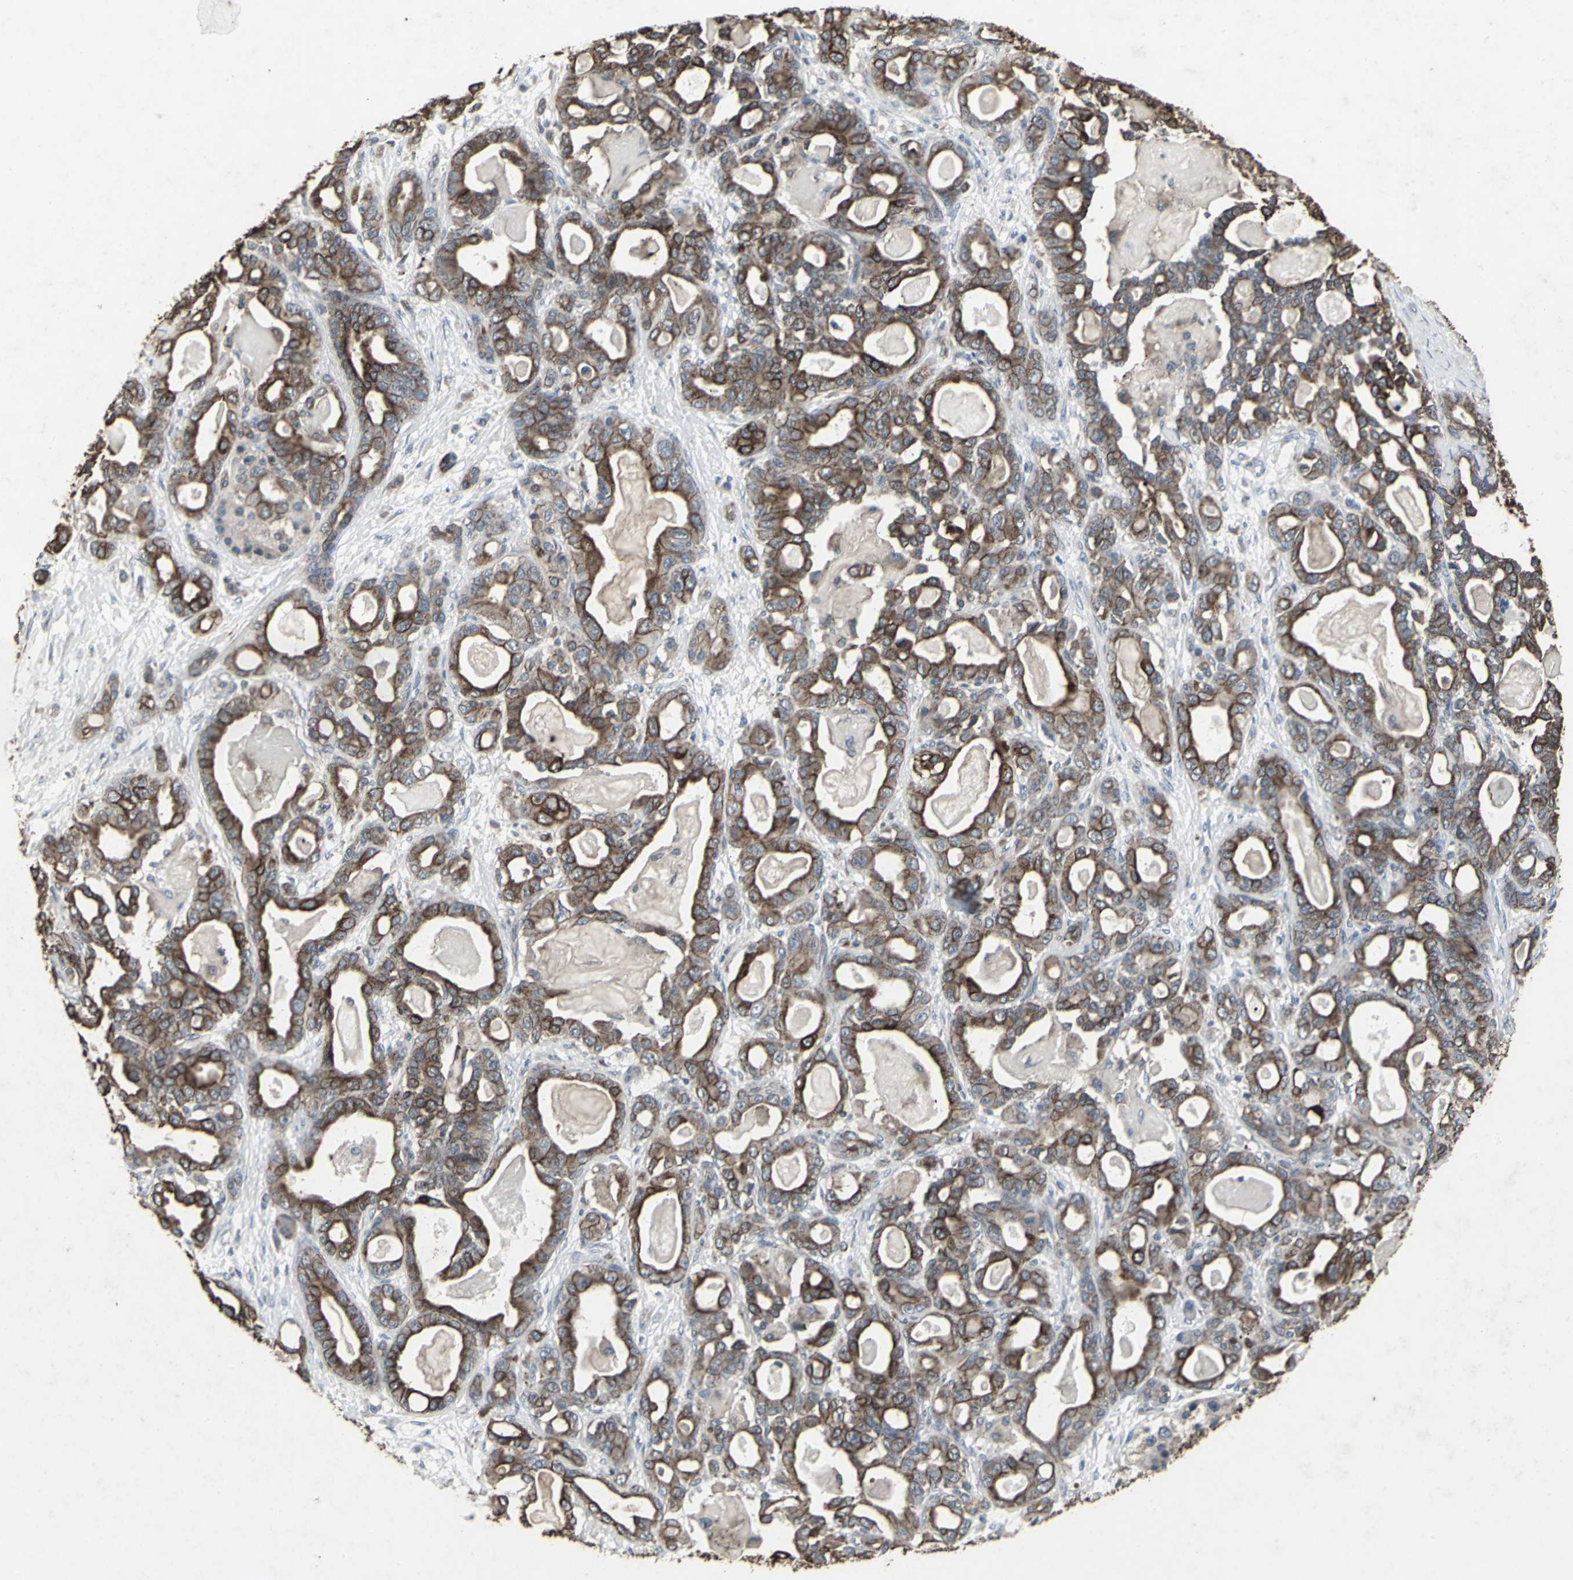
{"staining": {"intensity": "strong", "quantity": ">75%", "location": "cytoplasmic/membranous"}, "tissue": "pancreatic cancer", "cell_type": "Tumor cells", "image_type": "cancer", "snomed": [{"axis": "morphology", "description": "Adenocarcinoma, NOS"}, {"axis": "topography", "description": "Pancreas"}], "caption": "An immunohistochemistry (IHC) photomicrograph of tumor tissue is shown. Protein staining in brown shows strong cytoplasmic/membranous positivity in adenocarcinoma (pancreatic) within tumor cells.", "gene": "CCR9", "patient": {"sex": "male", "age": 63}}